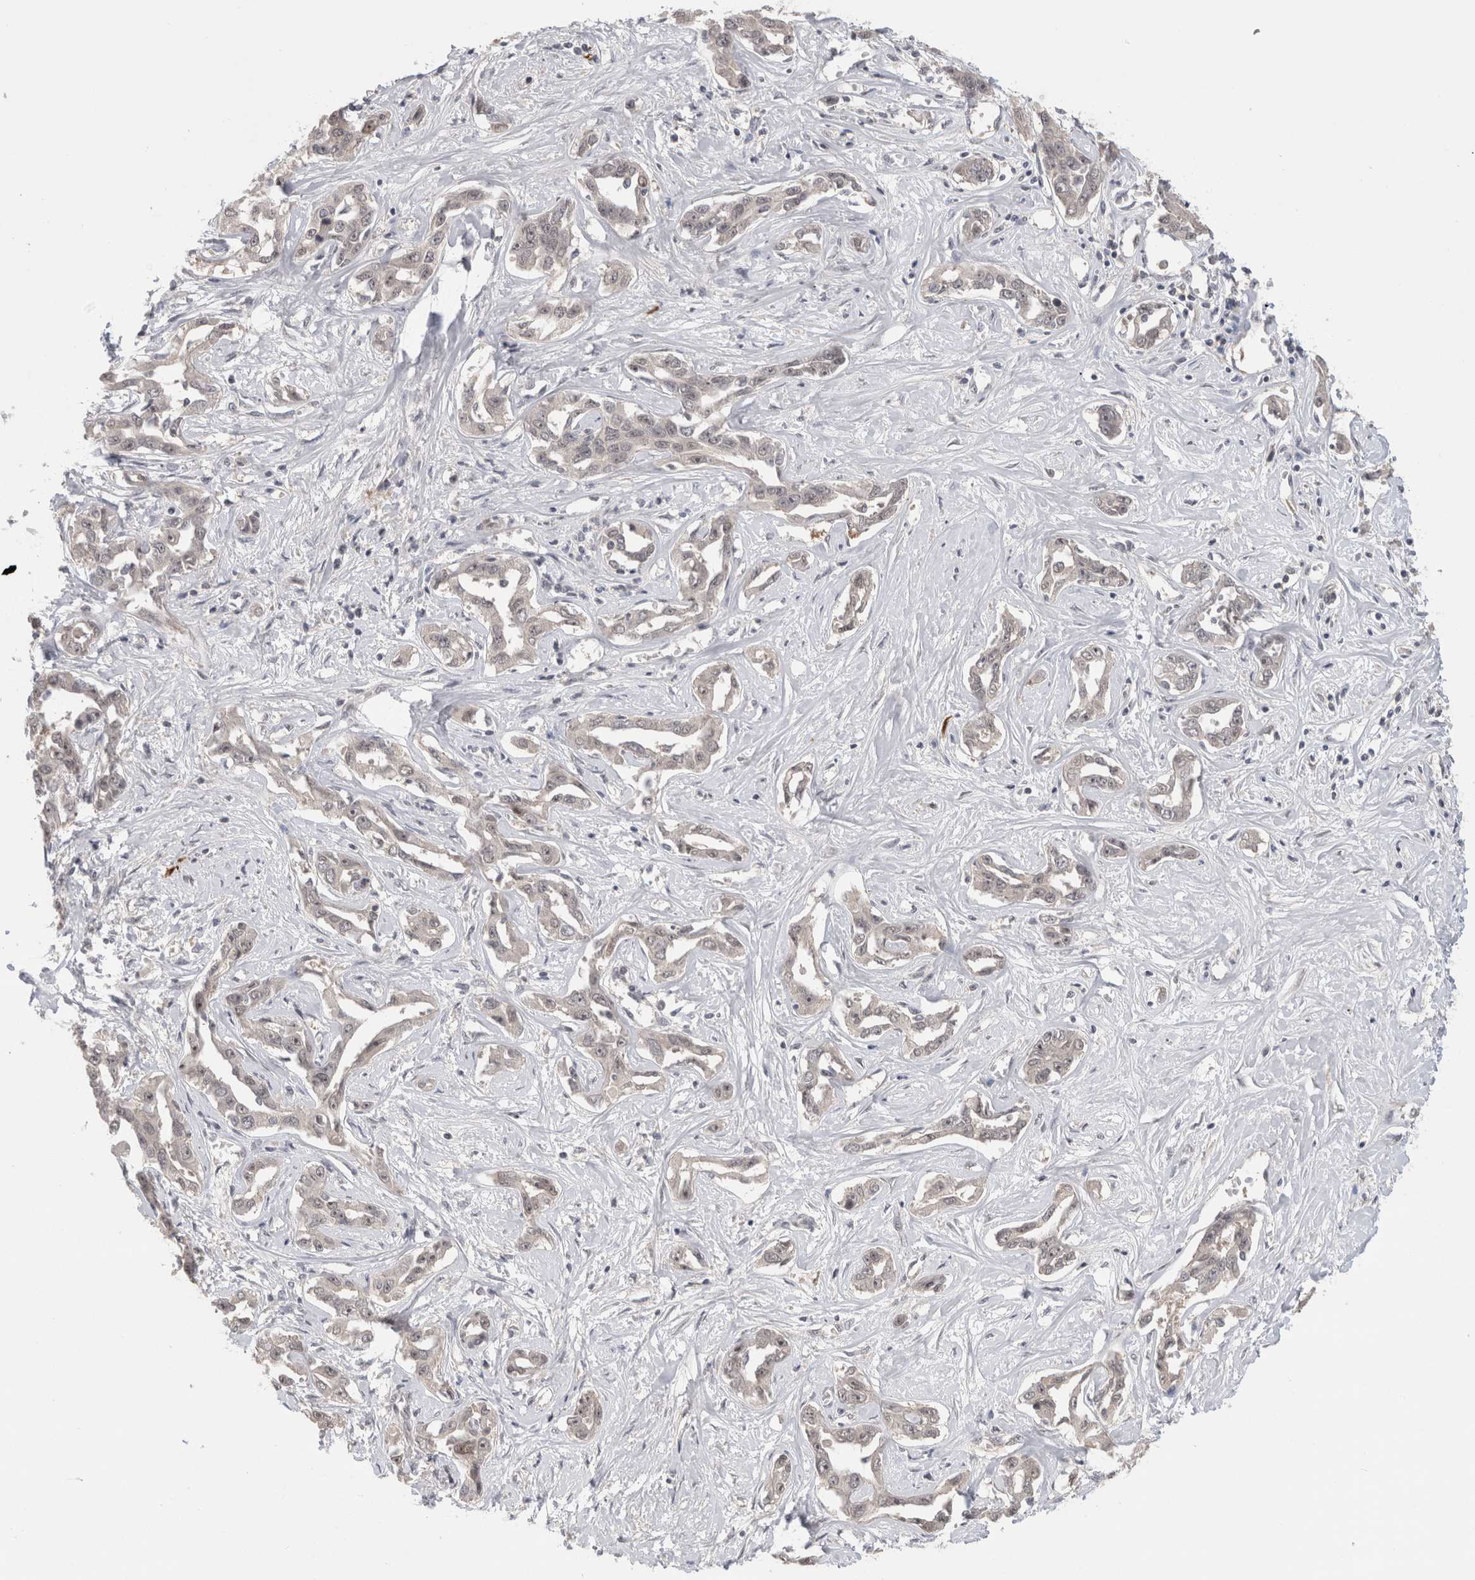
{"staining": {"intensity": "weak", "quantity": "<25%", "location": "nuclear"}, "tissue": "liver cancer", "cell_type": "Tumor cells", "image_type": "cancer", "snomed": [{"axis": "morphology", "description": "Cholangiocarcinoma"}, {"axis": "topography", "description": "Liver"}], "caption": "Tumor cells are negative for protein expression in human liver cholangiocarcinoma. (Stains: DAB (3,3'-diaminobenzidine) IHC with hematoxylin counter stain, Microscopy: brightfield microscopy at high magnification).", "gene": "ZNF24", "patient": {"sex": "male", "age": 59}}